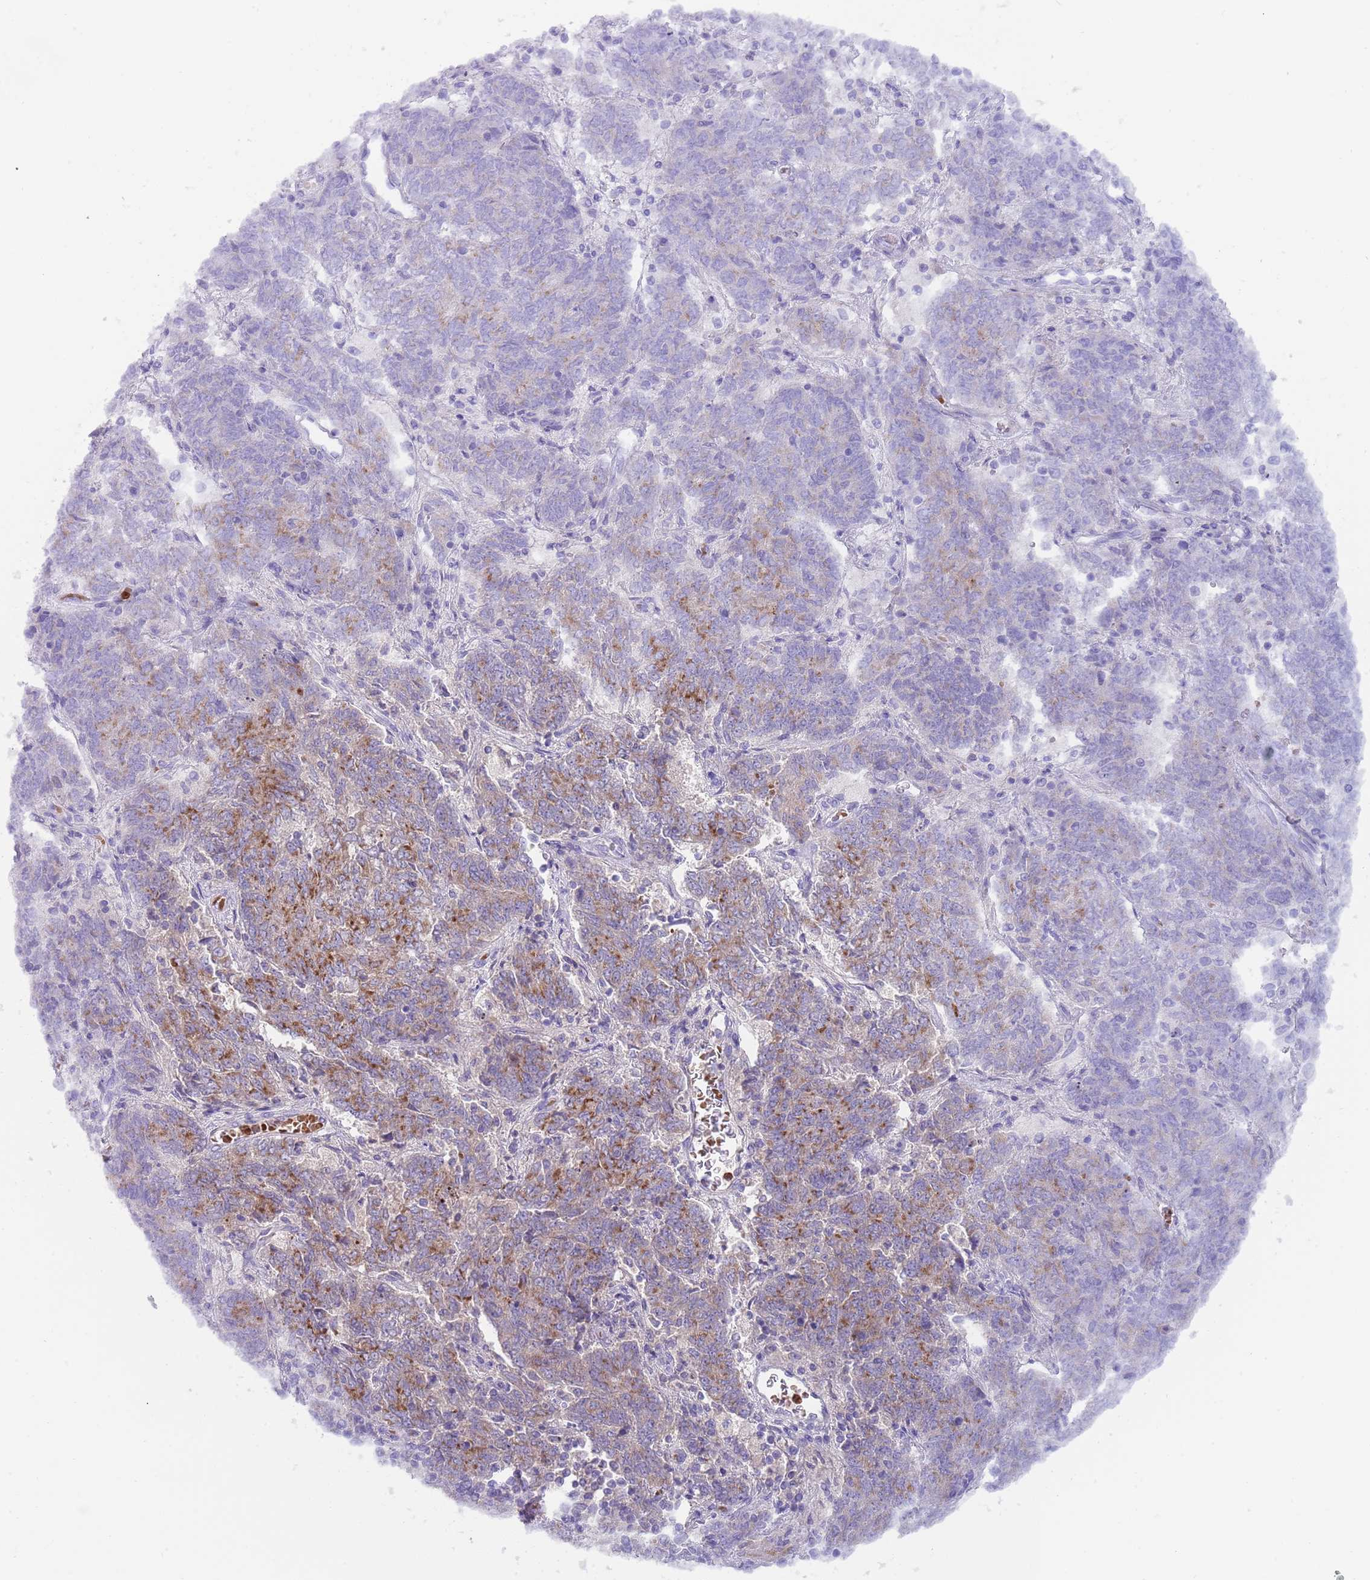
{"staining": {"intensity": "moderate", "quantity": "25%-75%", "location": "cytoplasmic/membranous"}, "tissue": "endometrial cancer", "cell_type": "Tumor cells", "image_type": "cancer", "snomed": [{"axis": "morphology", "description": "Adenocarcinoma, NOS"}, {"axis": "topography", "description": "Endometrium"}], "caption": "IHC micrograph of neoplastic tissue: human adenocarcinoma (endometrial) stained using immunohistochemistry (IHC) reveals medium levels of moderate protein expression localized specifically in the cytoplasmic/membranous of tumor cells, appearing as a cytoplasmic/membranous brown color.", "gene": "TMEM251", "patient": {"sex": "female", "age": 80}}